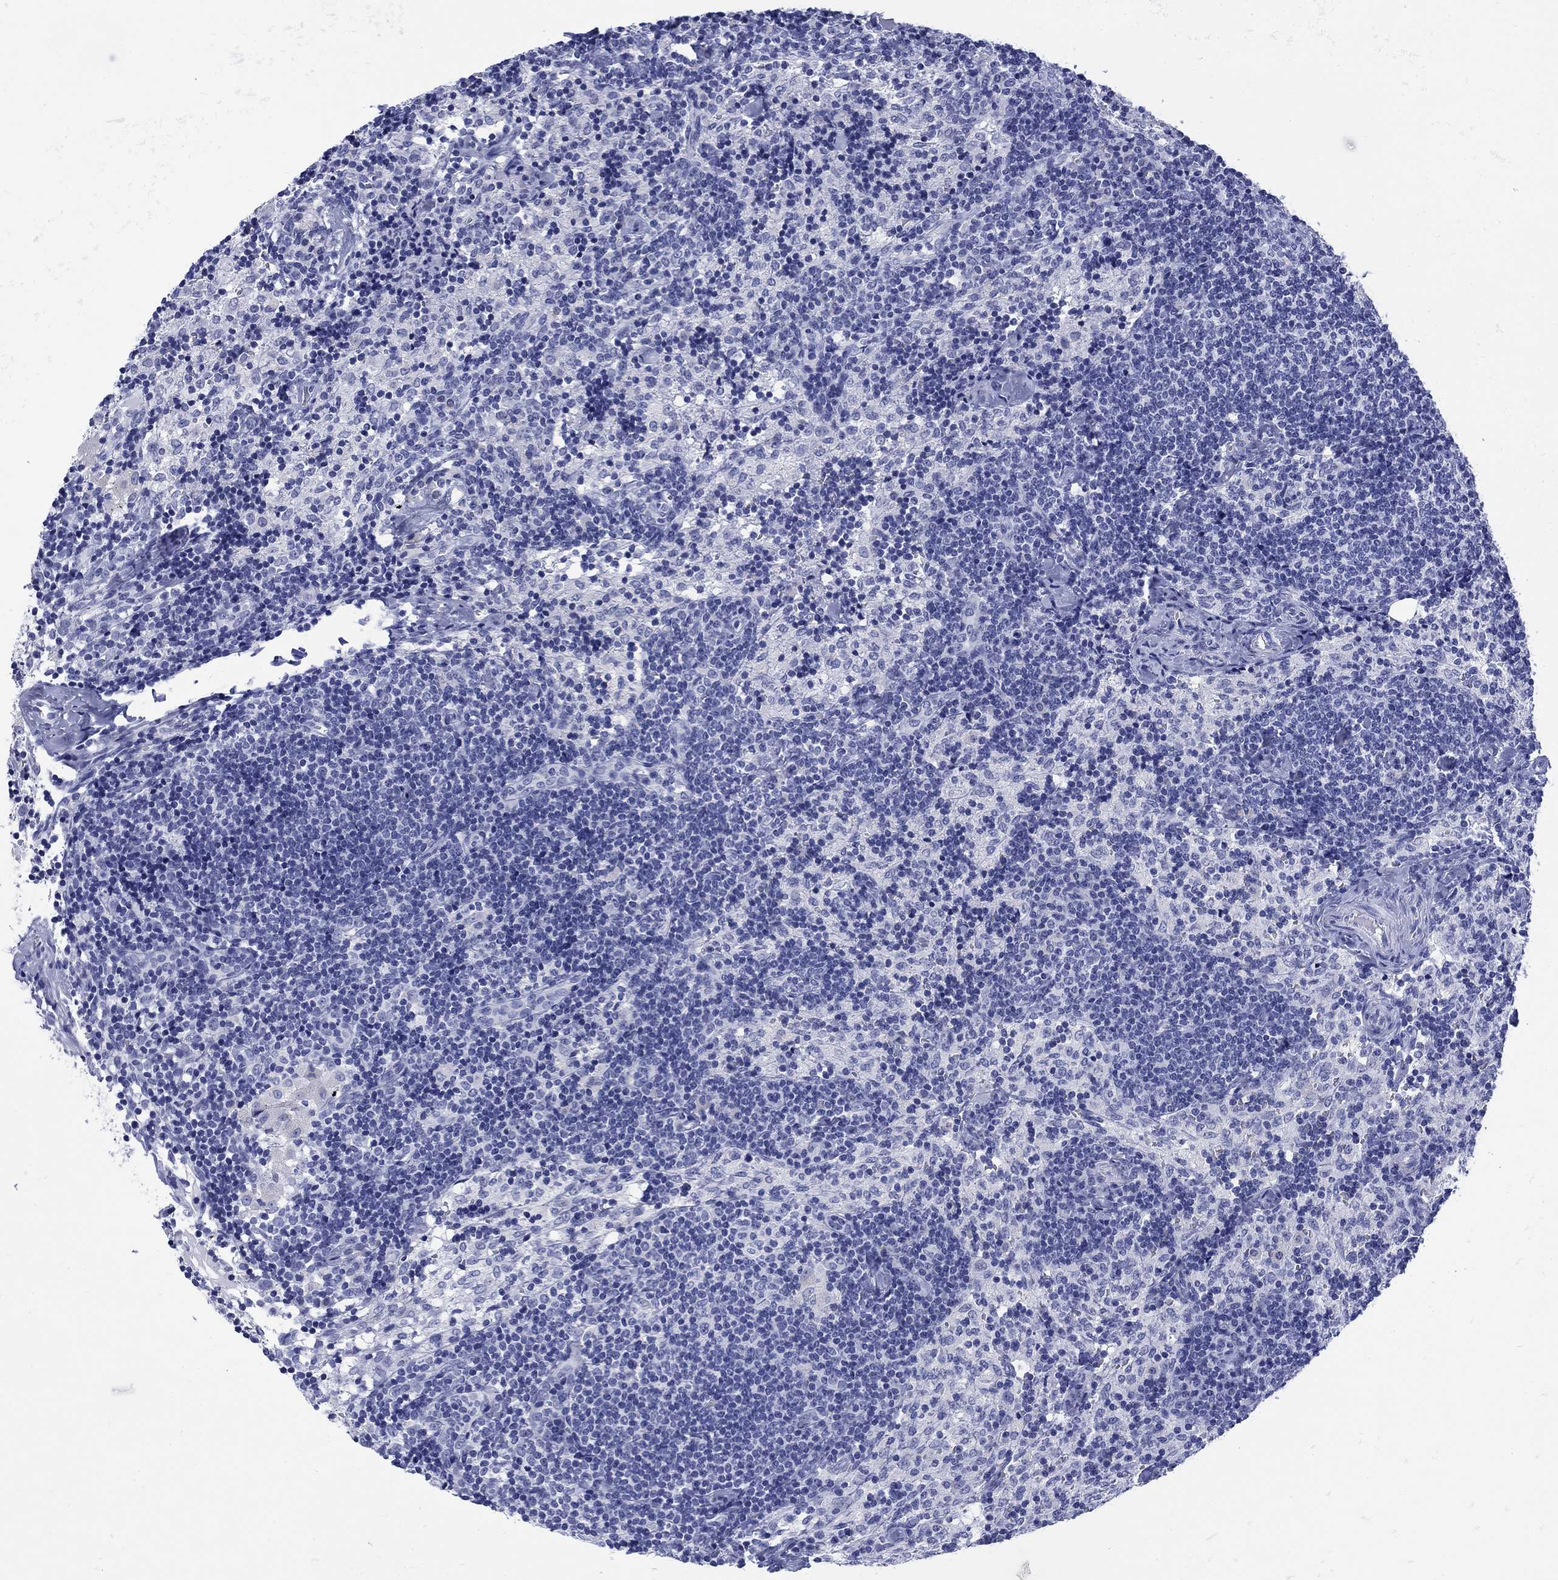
{"staining": {"intensity": "negative", "quantity": "none", "location": "none"}, "tissue": "lymph node", "cell_type": "Germinal center cells", "image_type": "normal", "snomed": [{"axis": "morphology", "description": "Normal tissue, NOS"}, {"axis": "topography", "description": "Lymph node"}], "caption": "An immunohistochemistry (IHC) micrograph of normal lymph node is shown. There is no staining in germinal center cells of lymph node.", "gene": "KRT76", "patient": {"sex": "female", "age": 52}}